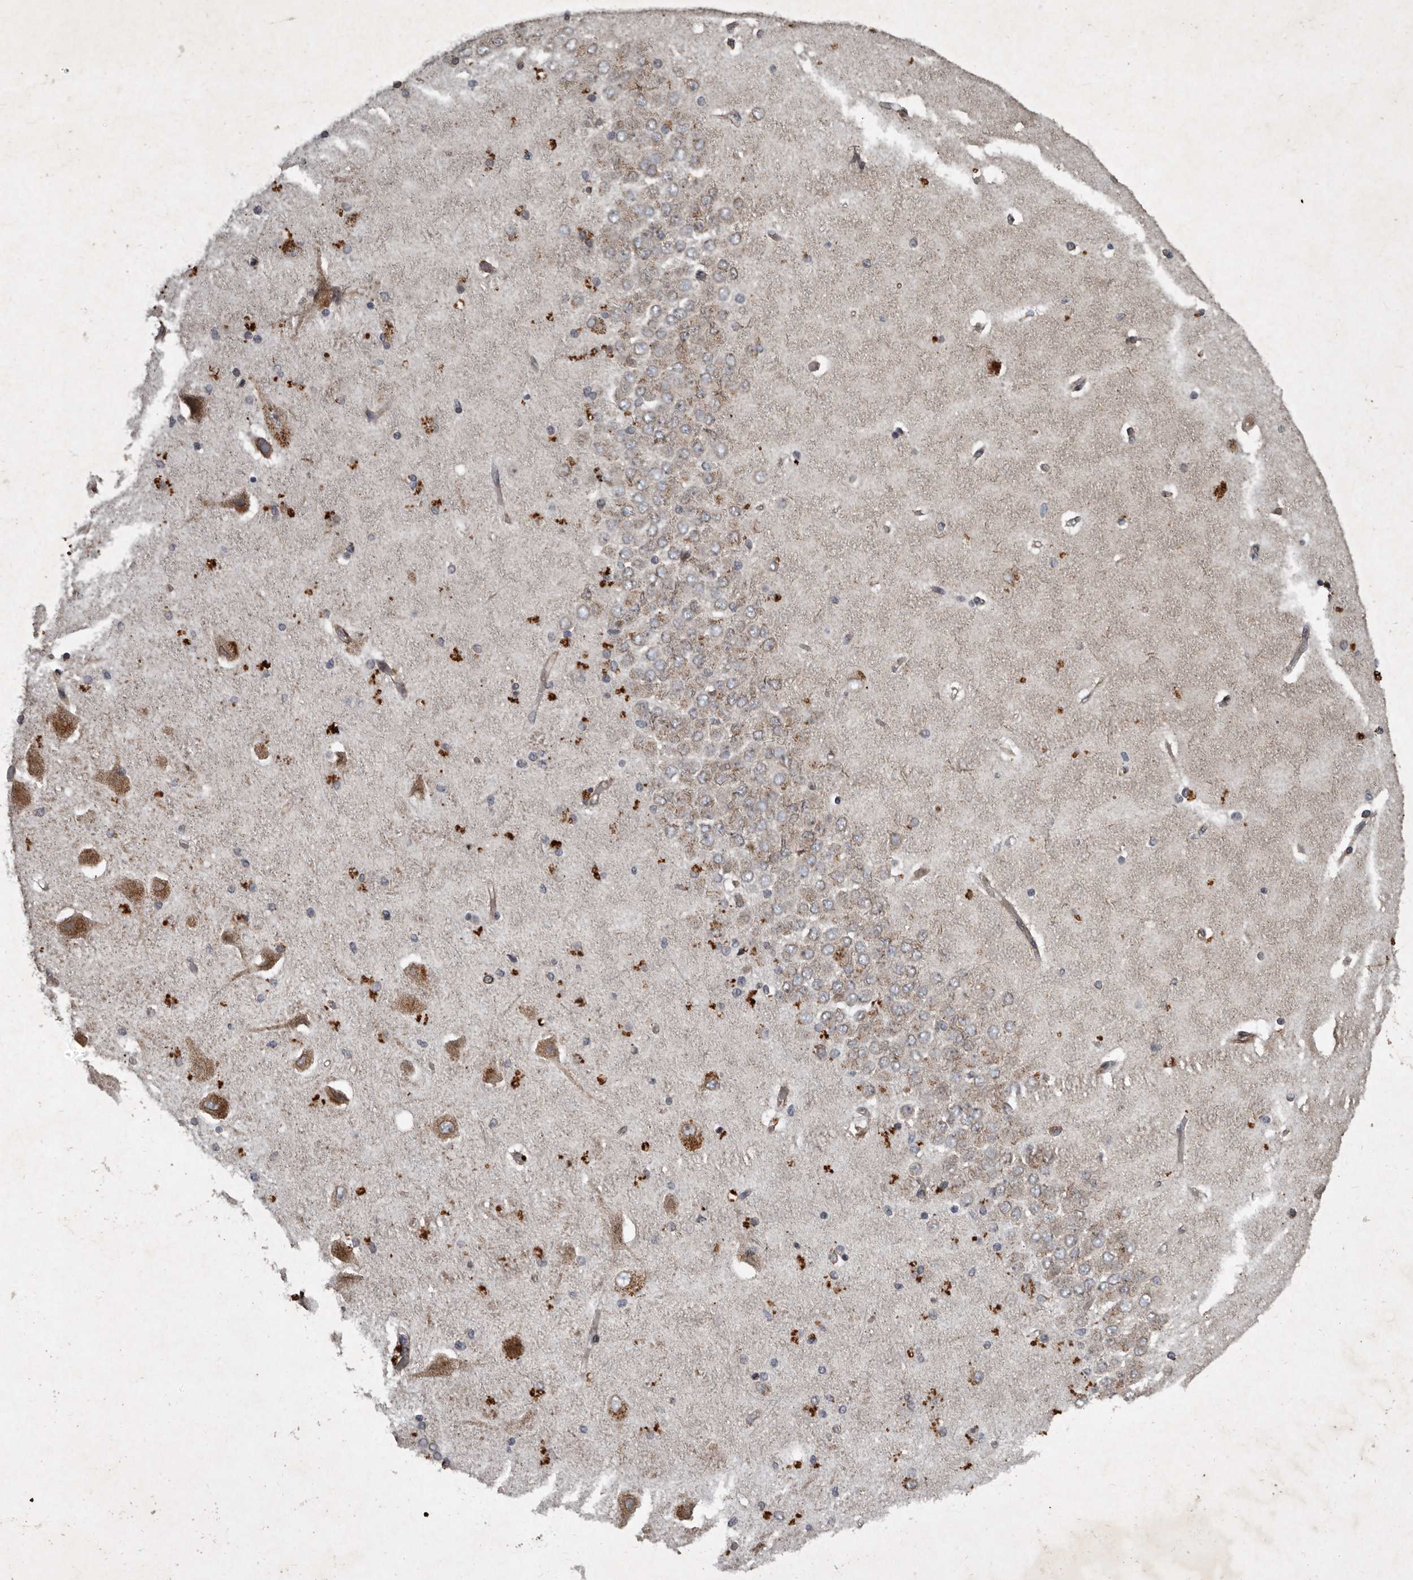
{"staining": {"intensity": "moderate", "quantity": "<25%", "location": "cytoplasmic/membranous"}, "tissue": "hippocampus", "cell_type": "Glial cells", "image_type": "normal", "snomed": [{"axis": "morphology", "description": "Normal tissue, NOS"}, {"axis": "topography", "description": "Hippocampus"}], "caption": "Immunohistochemistry (DAB) staining of benign human hippocampus exhibits moderate cytoplasmic/membranous protein positivity in approximately <25% of glial cells.", "gene": "MRPS15", "patient": {"sex": "female", "age": 54}}